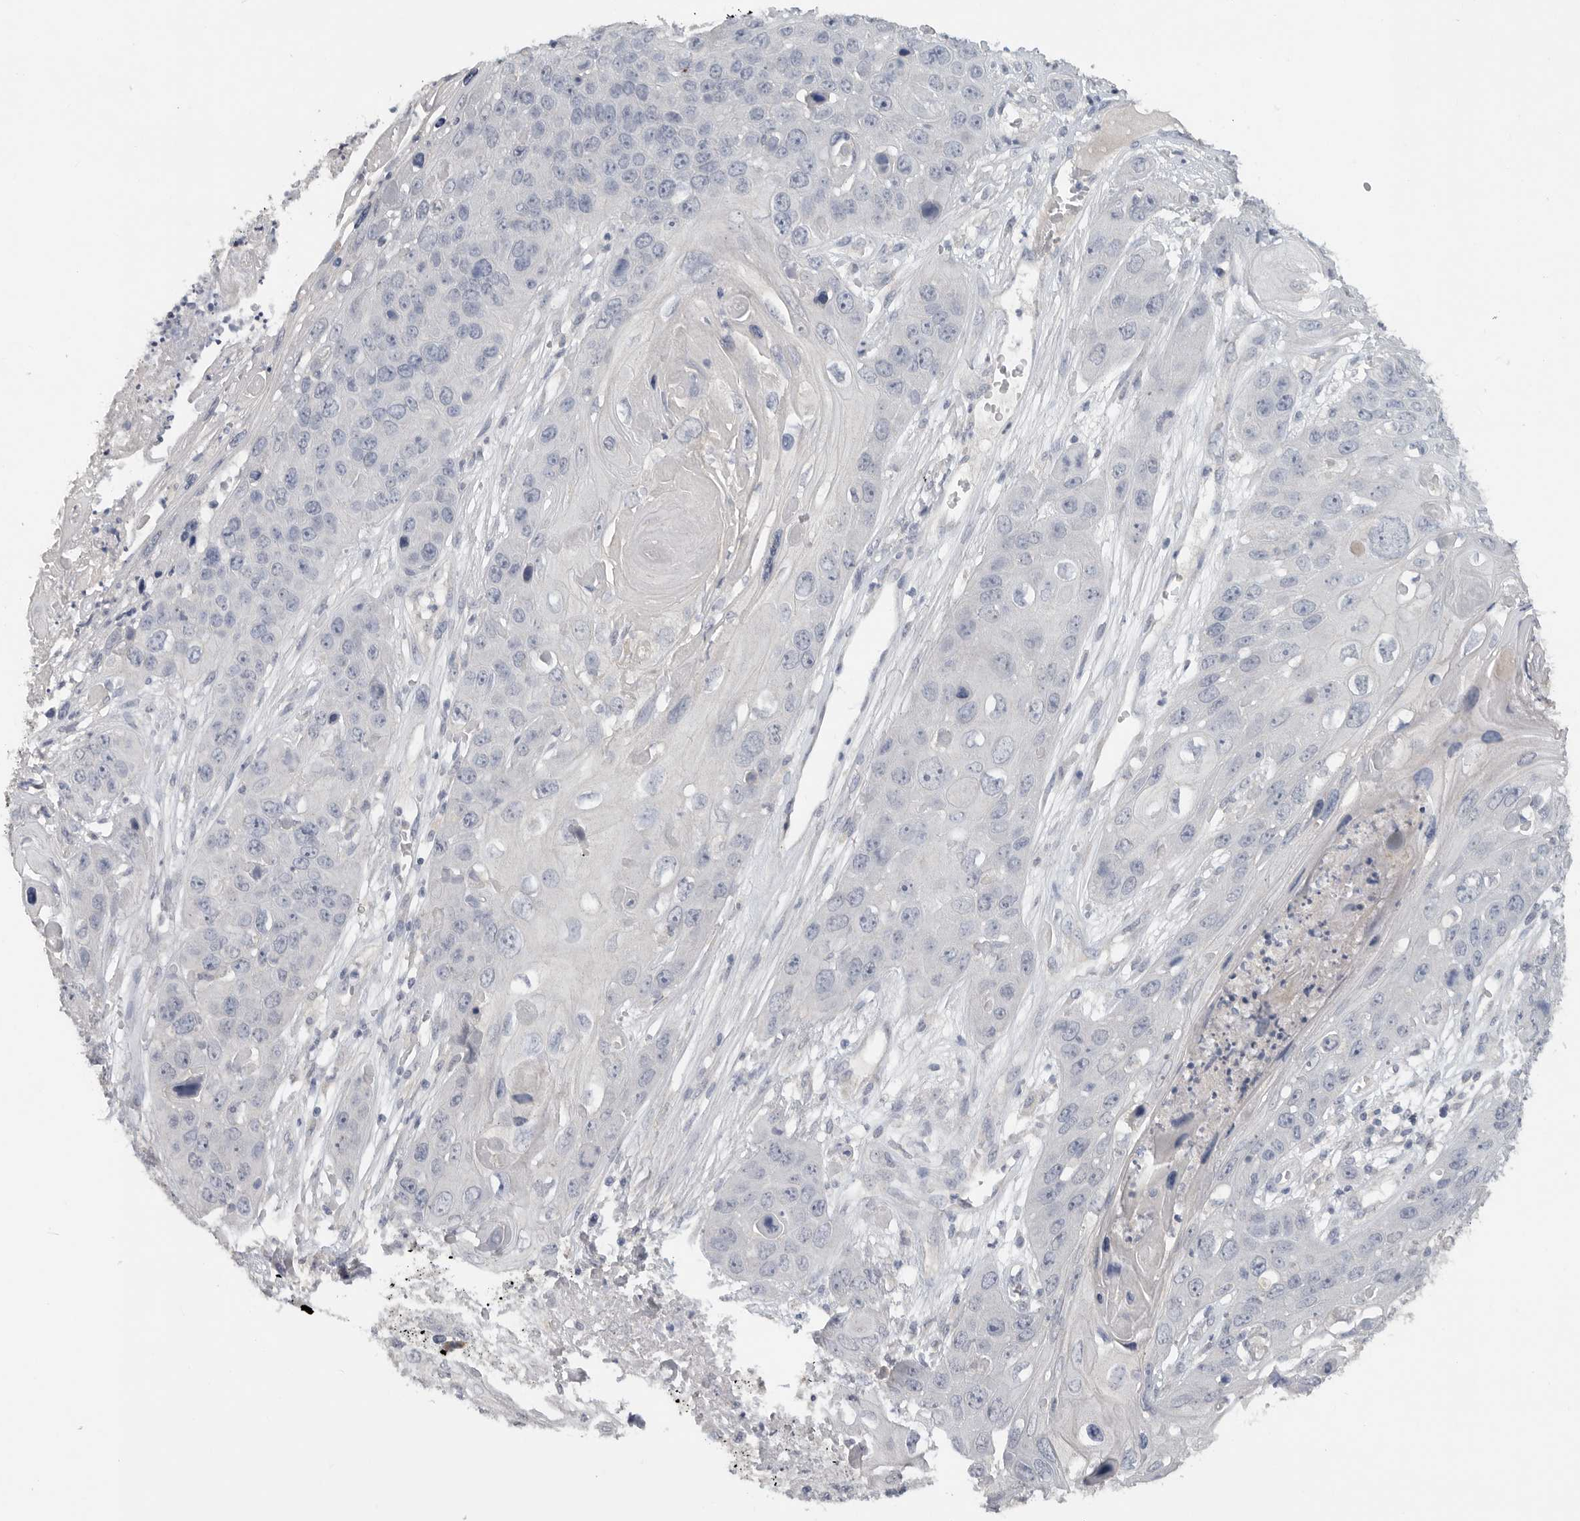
{"staining": {"intensity": "negative", "quantity": "none", "location": "none"}, "tissue": "skin cancer", "cell_type": "Tumor cells", "image_type": "cancer", "snomed": [{"axis": "morphology", "description": "Squamous cell carcinoma, NOS"}, {"axis": "topography", "description": "Skin"}], "caption": "DAB (3,3'-diaminobenzidine) immunohistochemical staining of squamous cell carcinoma (skin) shows no significant positivity in tumor cells. The staining was performed using DAB (3,3'-diaminobenzidine) to visualize the protein expression in brown, while the nuclei were stained in blue with hematoxylin (Magnification: 20x).", "gene": "REG4", "patient": {"sex": "male", "age": 55}}